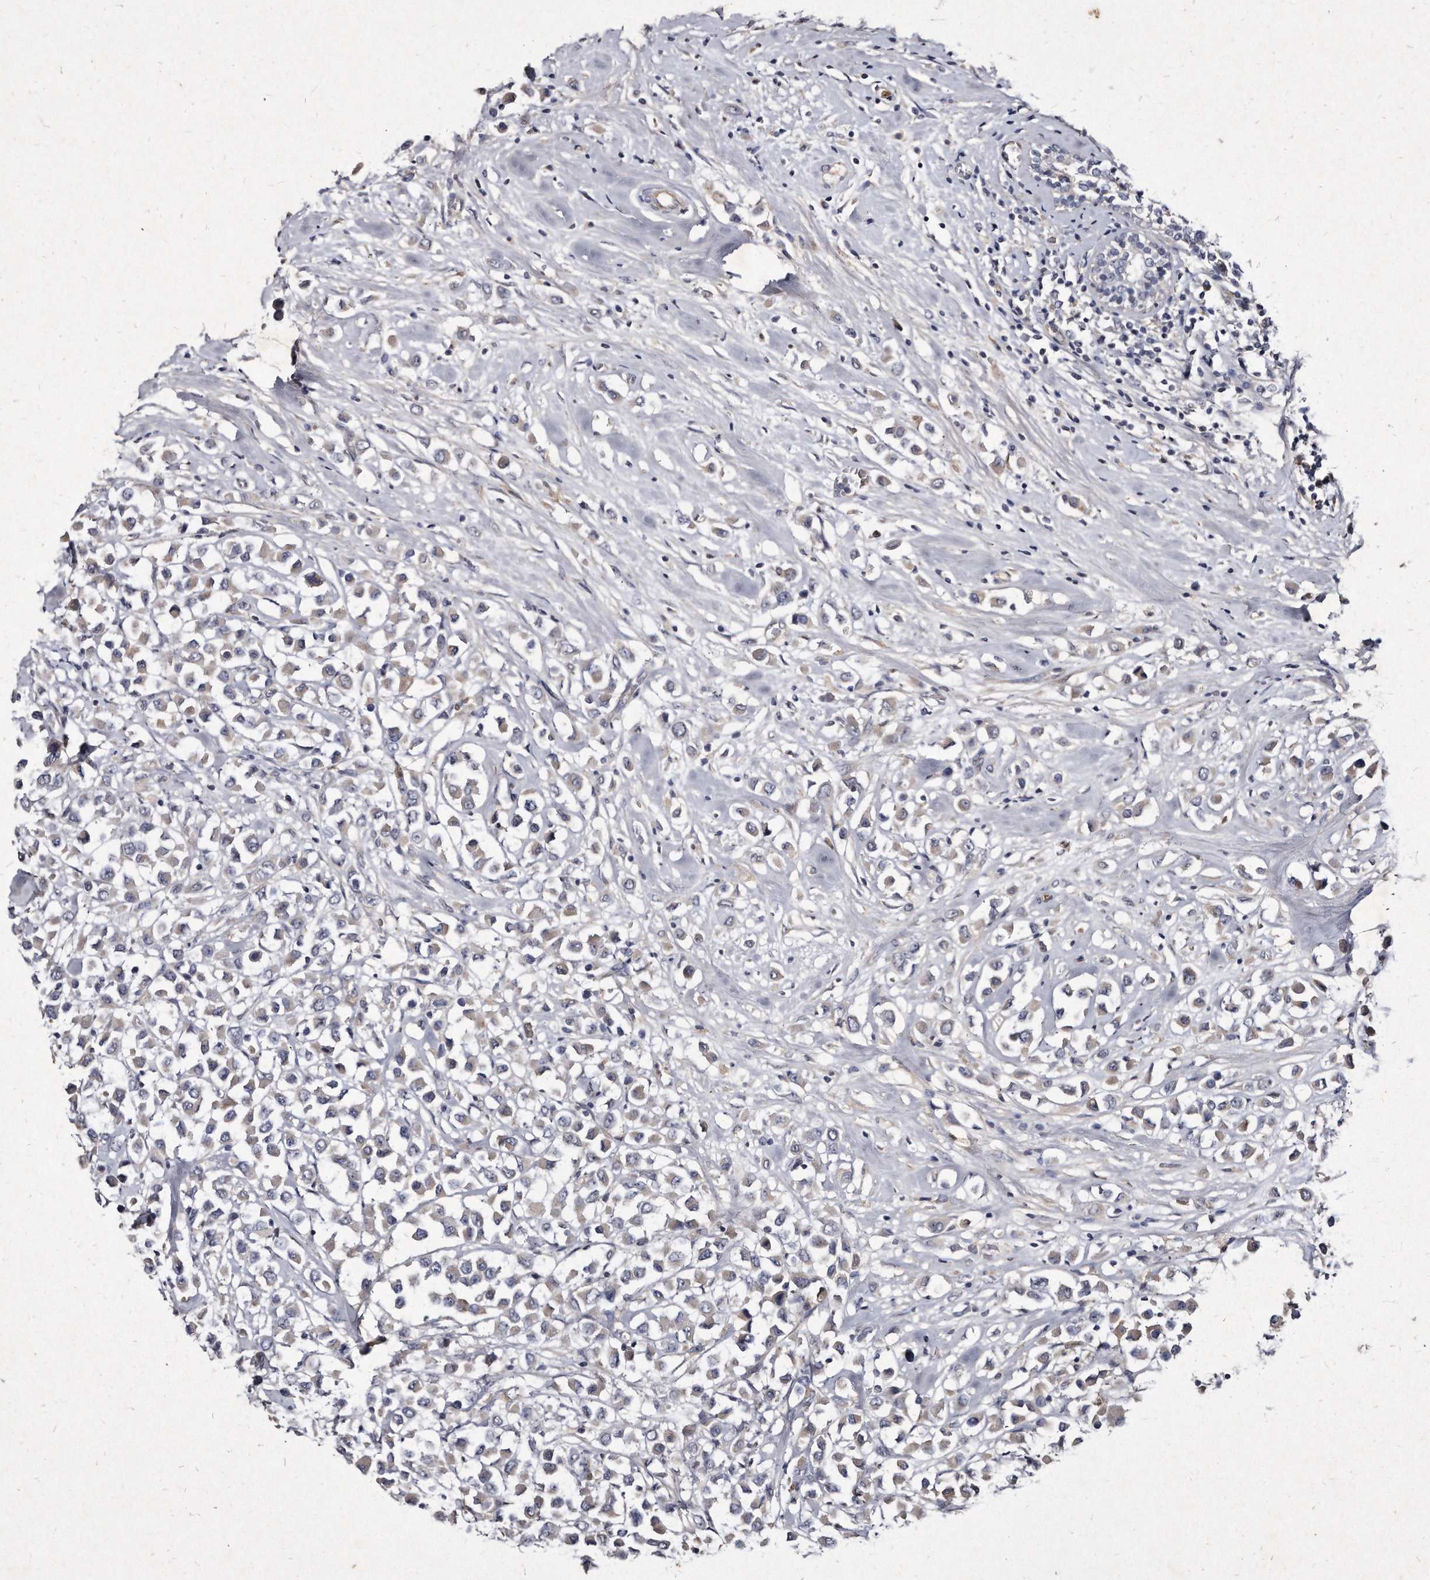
{"staining": {"intensity": "weak", "quantity": "25%-75%", "location": "cytoplasmic/membranous"}, "tissue": "breast cancer", "cell_type": "Tumor cells", "image_type": "cancer", "snomed": [{"axis": "morphology", "description": "Duct carcinoma"}, {"axis": "topography", "description": "Breast"}], "caption": "Human breast cancer (invasive ductal carcinoma) stained with a protein marker demonstrates weak staining in tumor cells.", "gene": "KLHDC3", "patient": {"sex": "female", "age": 61}}